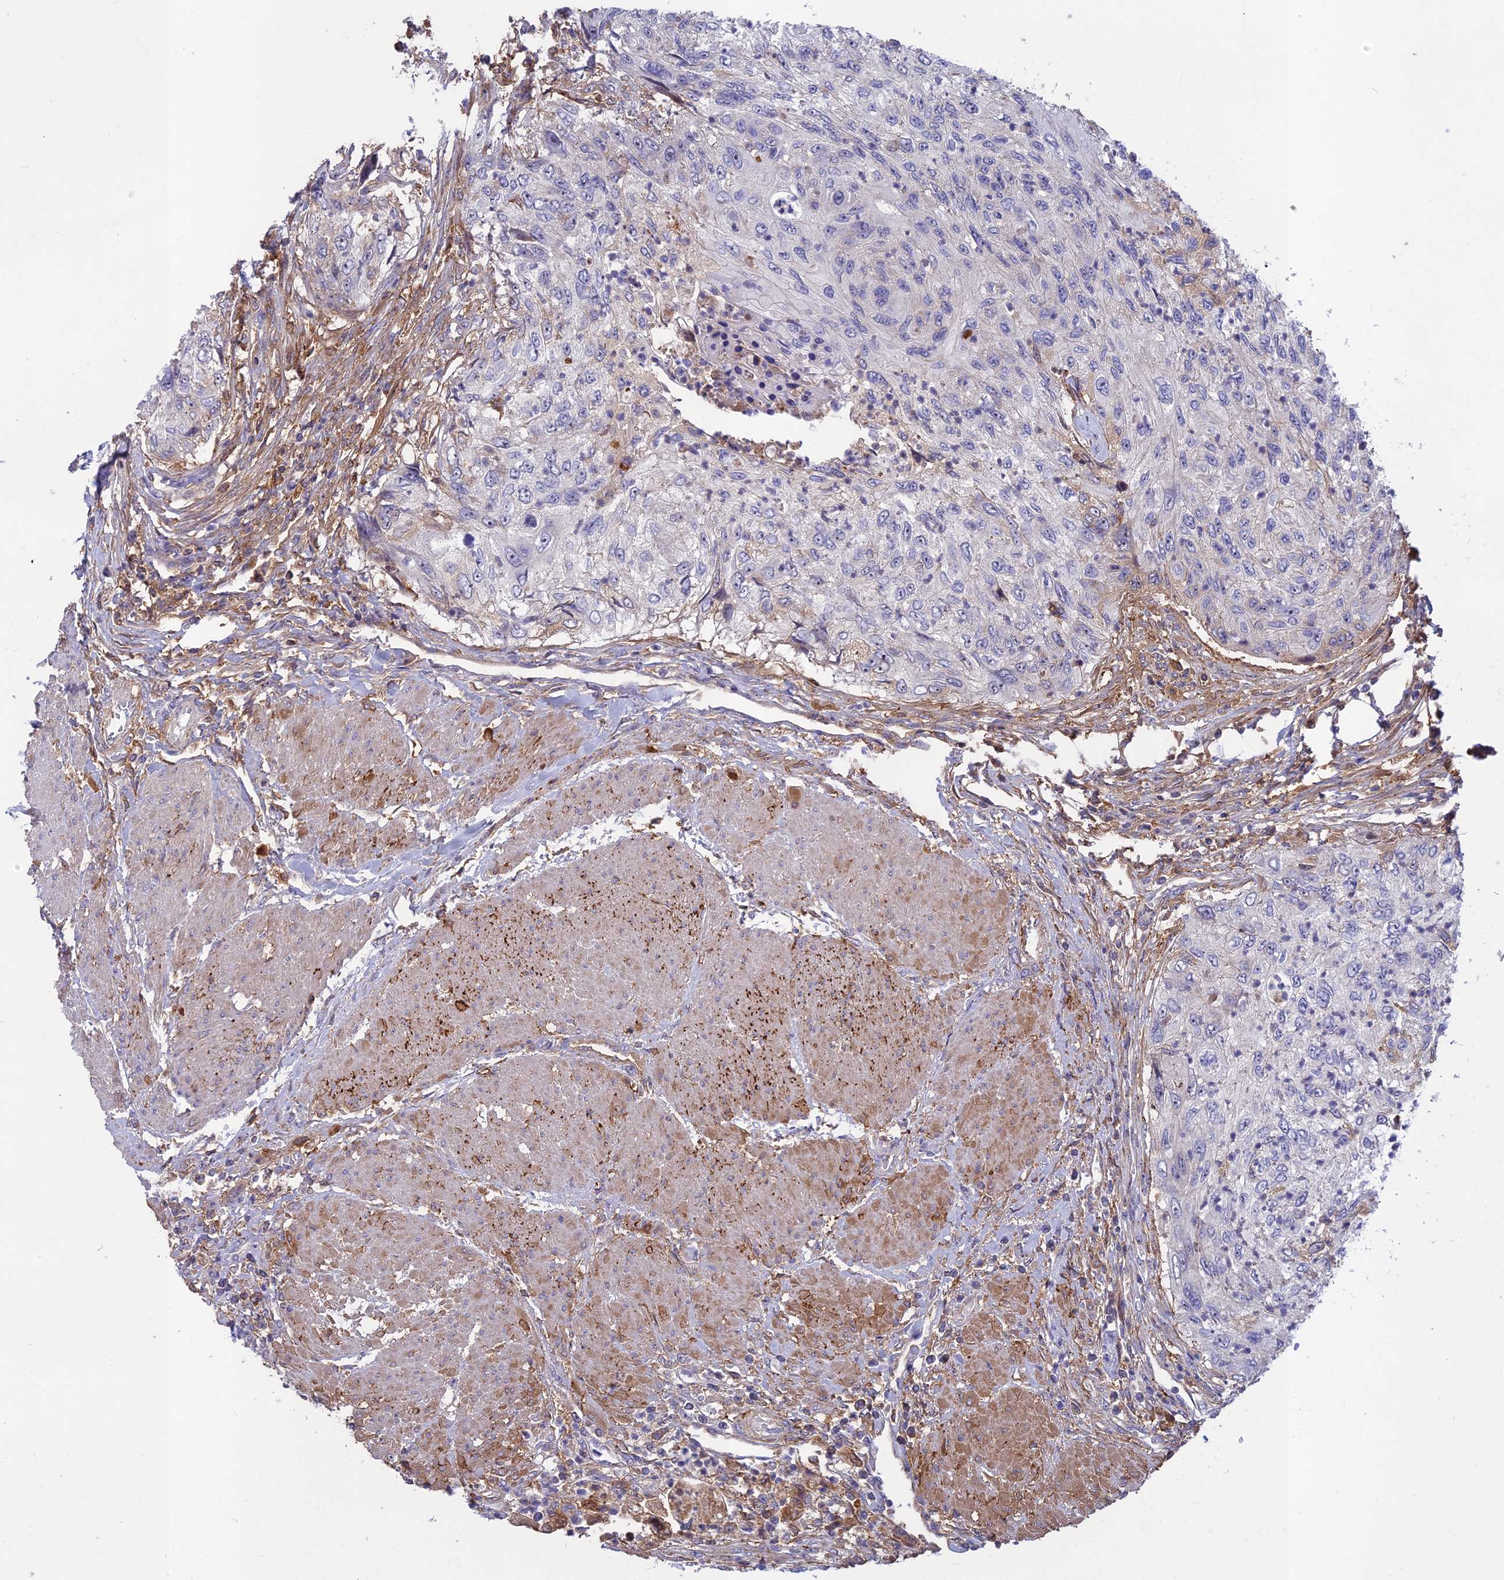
{"staining": {"intensity": "negative", "quantity": "none", "location": "none"}, "tissue": "urothelial cancer", "cell_type": "Tumor cells", "image_type": "cancer", "snomed": [{"axis": "morphology", "description": "Urothelial carcinoma, High grade"}, {"axis": "topography", "description": "Urinary bladder"}], "caption": "This photomicrograph is of high-grade urothelial carcinoma stained with IHC to label a protein in brown with the nuclei are counter-stained blue. There is no expression in tumor cells.", "gene": "ADO", "patient": {"sex": "female", "age": 60}}